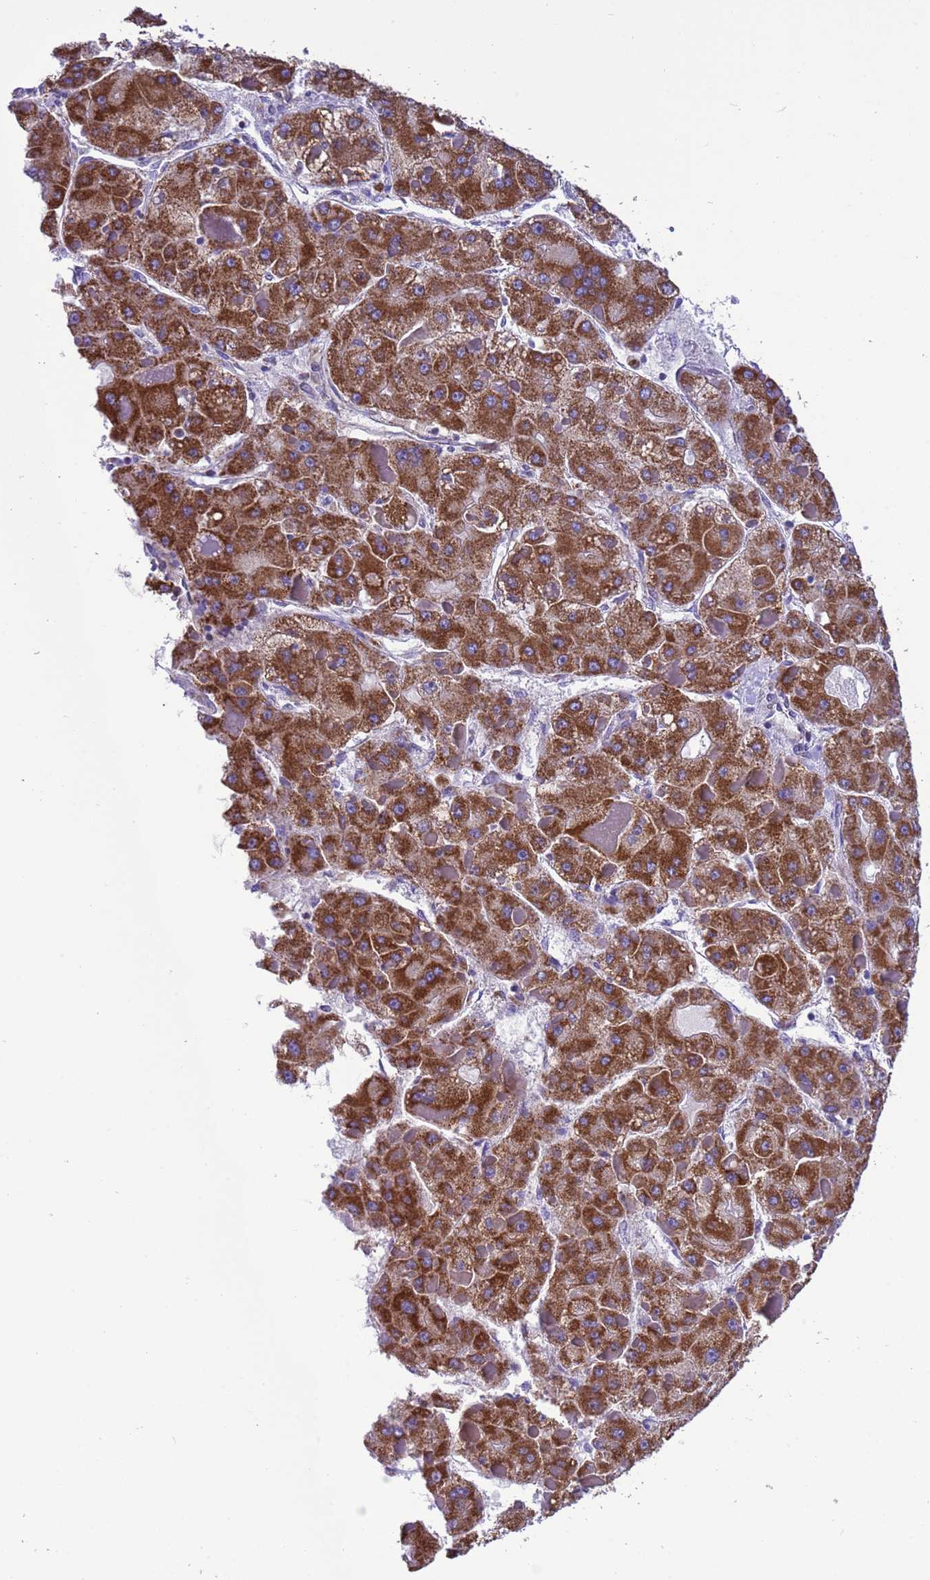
{"staining": {"intensity": "moderate", "quantity": ">75%", "location": "cytoplasmic/membranous"}, "tissue": "liver cancer", "cell_type": "Tumor cells", "image_type": "cancer", "snomed": [{"axis": "morphology", "description": "Carcinoma, Hepatocellular, NOS"}, {"axis": "topography", "description": "Liver"}], "caption": "Approximately >75% of tumor cells in liver cancer (hepatocellular carcinoma) reveal moderate cytoplasmic/membranous protein staining as visualized by brown immunohistochemical staining.", "gene": "CCDC191", "patient": {"sex": "female", "age": 73}}